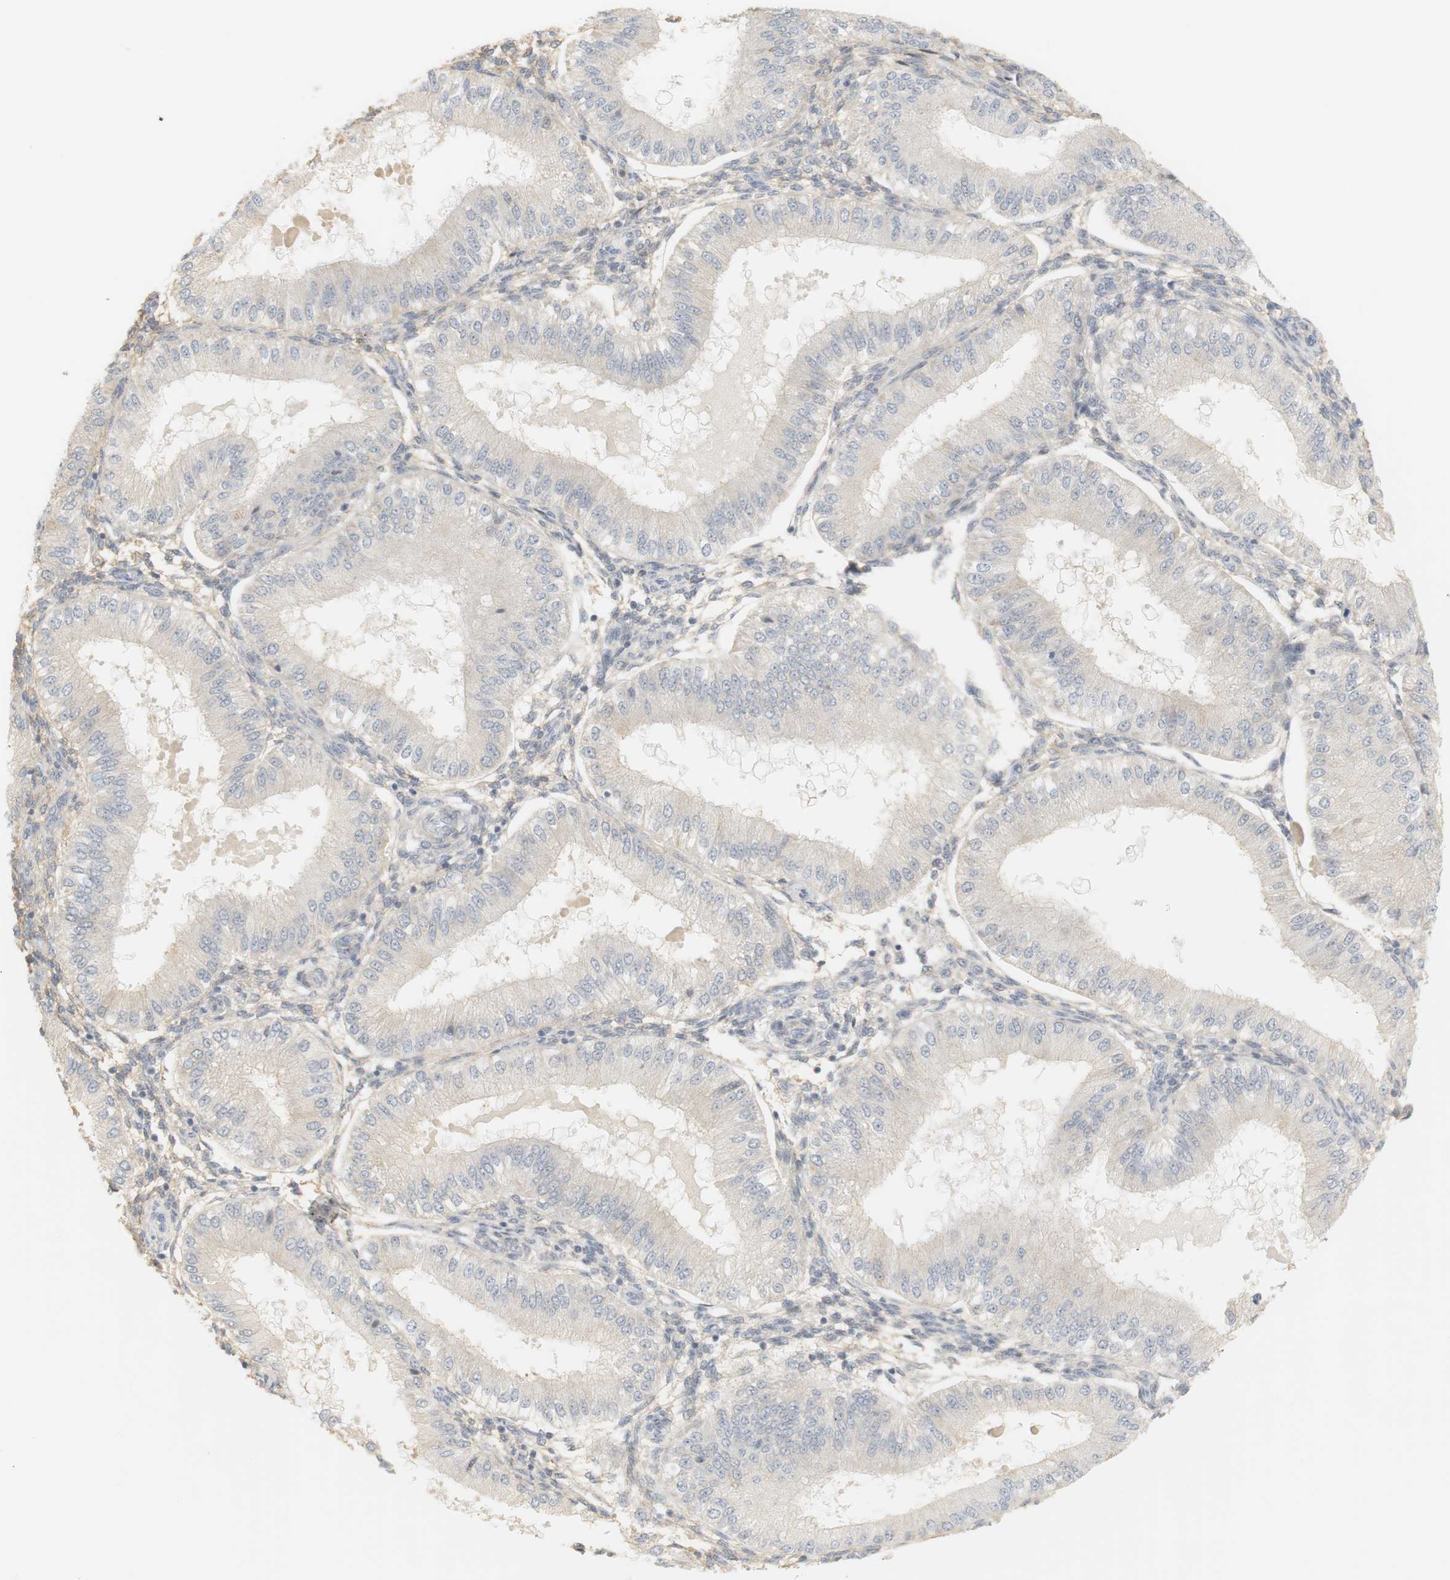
{"staining": {"intensity": "weak", "quantity": "<25%", "location": "cytoplasmic/membranous"}, "tissue": "endometrium", "cell_type": "Cells in endometrial stroma", "image_type": "normal", "snomed": [{"axis": "morphology", "description": "Normal tissue, NOS"}, {"axis": "topography", "description": "Endometrium"}], "caption": "High magnification brightfield microscopy of unremarkable endometrium stained with DAB (brown) and counterstained with hematoxylin (blue): cells in endometrial stroma show no significant expression. Brightfield microscopy of immunohistochemistry (IHC) stained with DAB (3,3'-diaminobenzidine) (brown) and hematoxylin (blue), captured at high magnification.", "gene": "RTN3", "patient": {"sex": "female", "age": 39}}